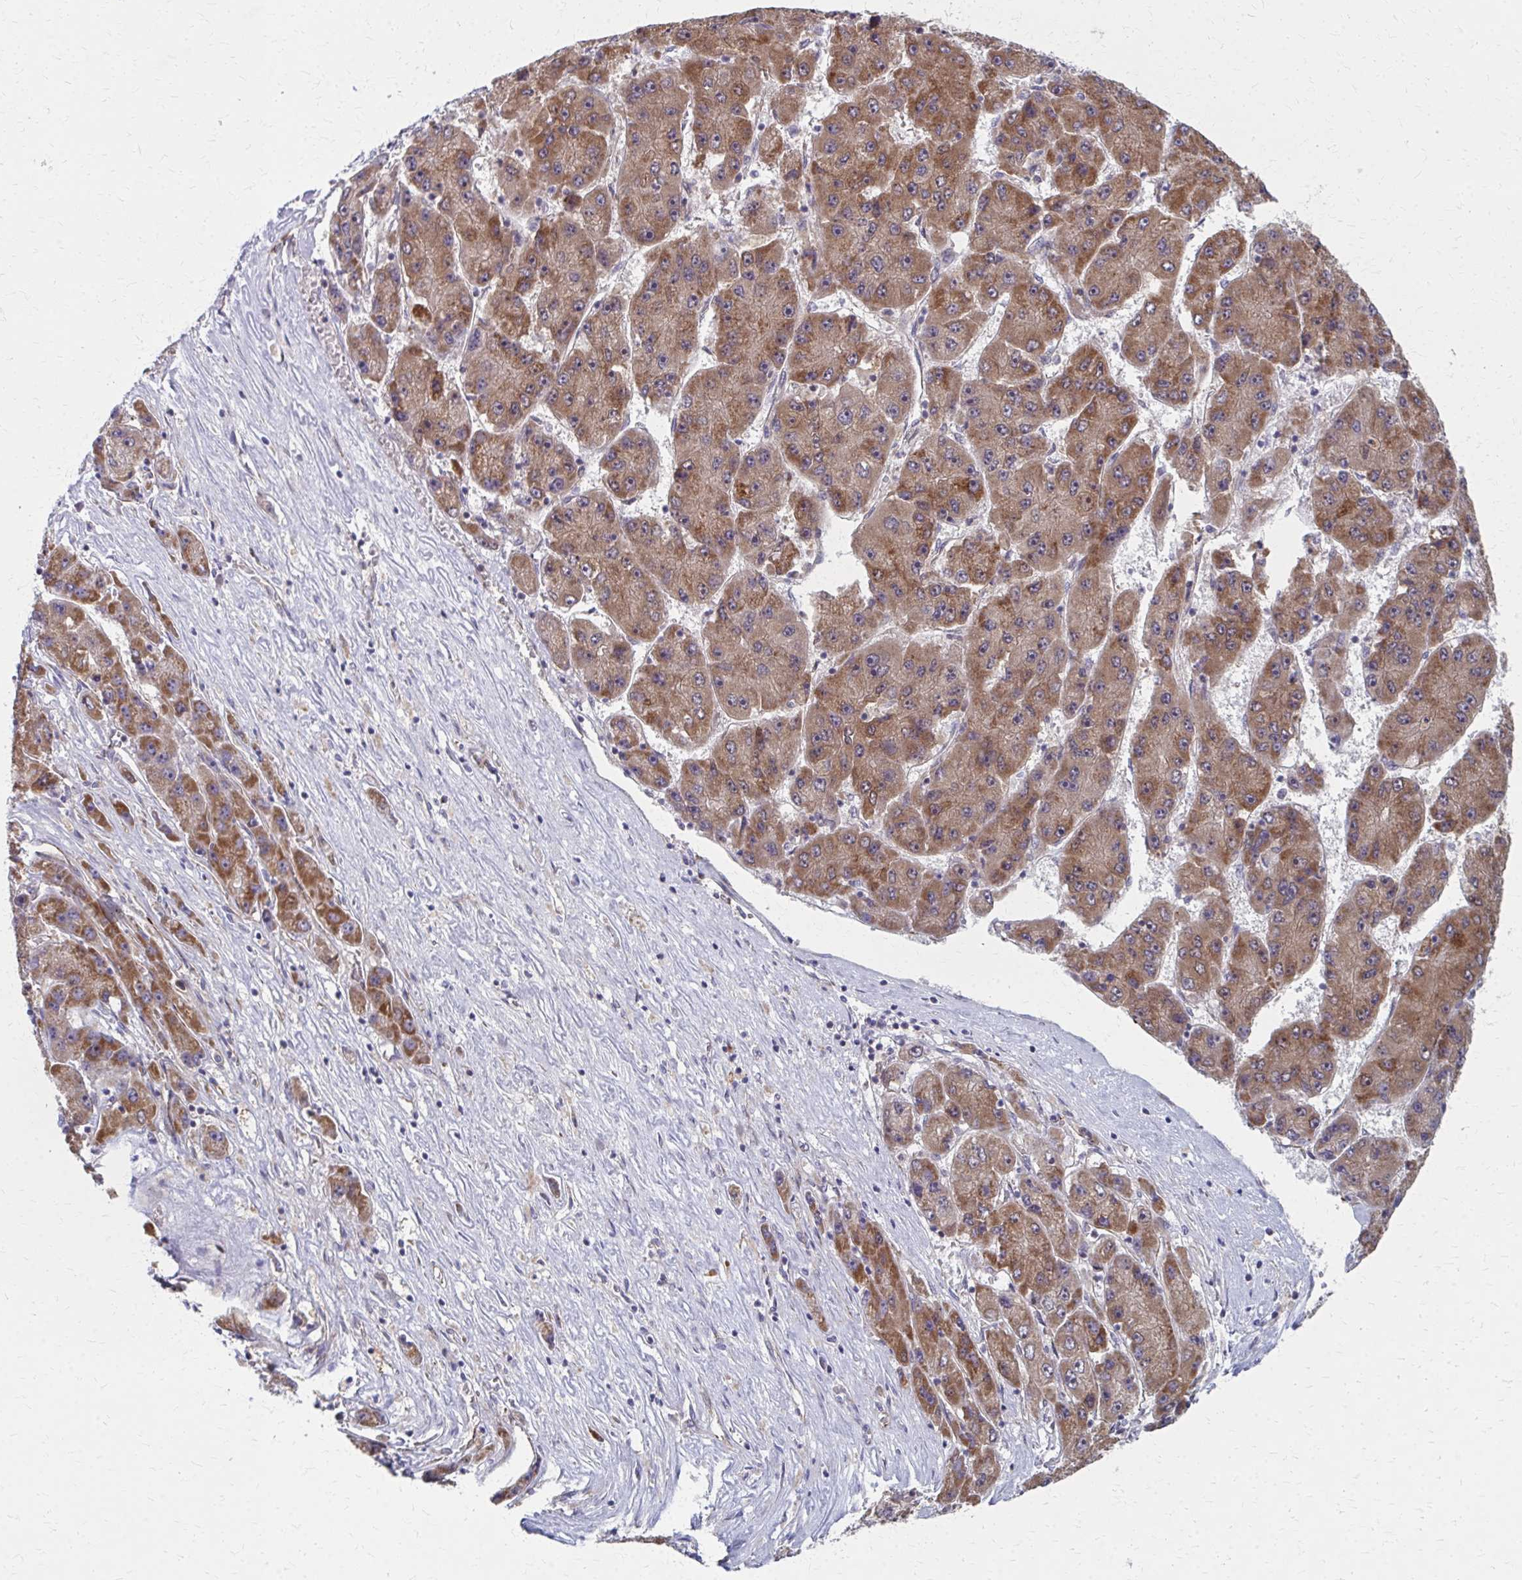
{"staining": {"intensity": "moderate", "quantity": ">75%", "location": "cytoplasmic/membranous"}, "tissue": "liver cancer", "cell_type": "Tumor cells", "image_type": "cancer", "snomed": [{"axis": "morphology", "description": "Carcinoma, Hepatocellular, NOS"}, {"axis": "topography", "description": "Liver"}], "caption": "Immunohistochemical staining of human liver cancer (hepatocellular carcinoma) demonstrates moderate cytoplasmic/membranous protein staining in about >75% of tumor cells. The protein of interest is stained brown, and the nuclei are stained in blue (DAB IHC with brightfield microscopy, high magnification).", "gene": "FAHD1", "patient": {"sex": "female", "age": 61}}